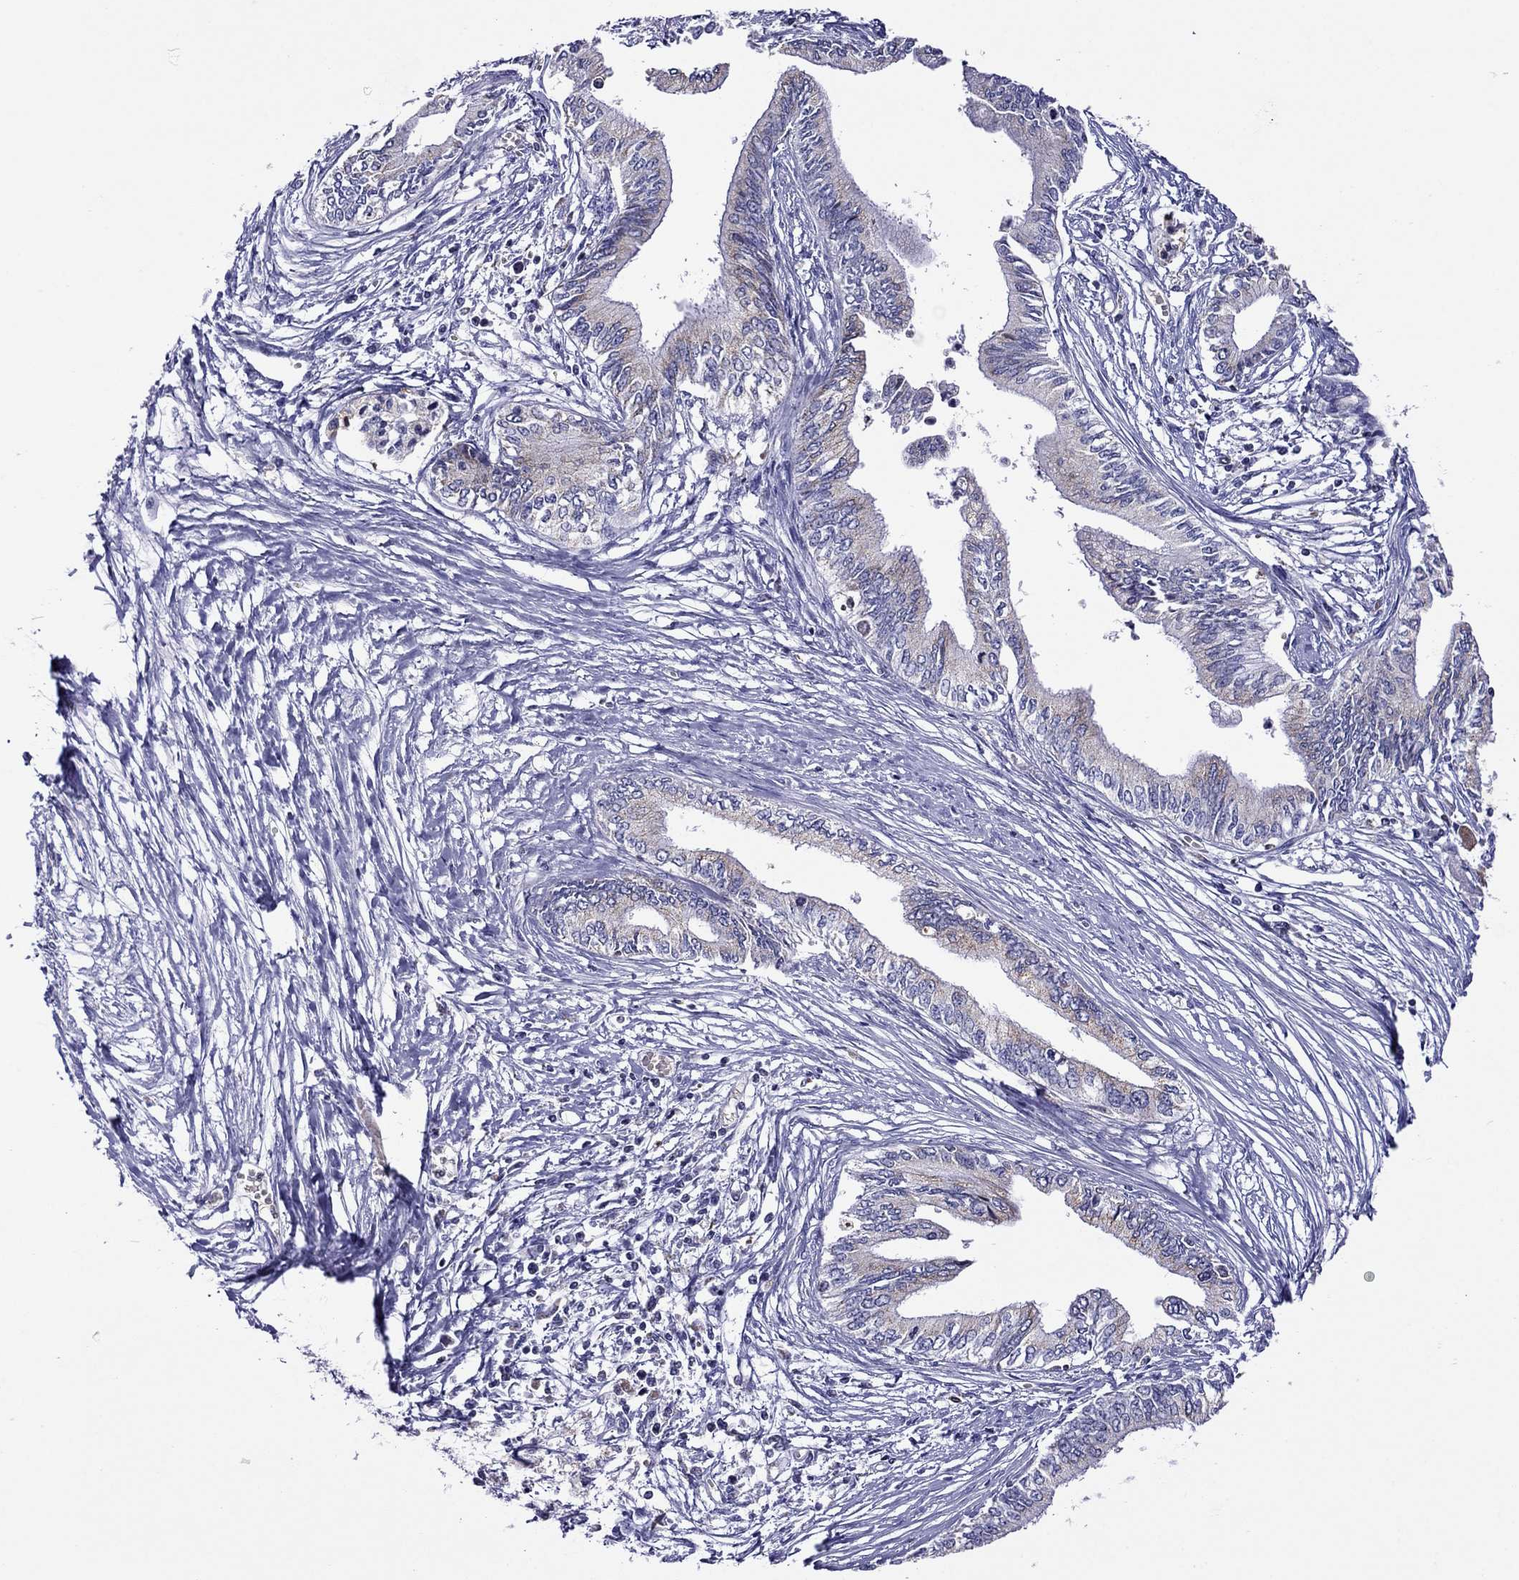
{"staining": {"intensity": "weak", "quantity": "<25%", "location": "cytoplasmic/membranous"}, "tissue": "pancreatic cancer", "cell_type": "Tumor cells", "image_type": "cancer", "snomed": [{"axis": "morphology", "description": "Adenocarcinoma, NOS"}, {"axis": "topography", "description": "Pancreas"}], "caption": "Immunohistochemical staining of human adenocarcinoma (pancreatic) exhibits no significant positivity in tumor cells. The staining was performed using DAB to visualize the protein expression in brown, while the nuclei were stained in blue with hematoxylin (Magnification: 20x).", "gene": "SCG2", "patient": {"sex": "female", "age": 61}}